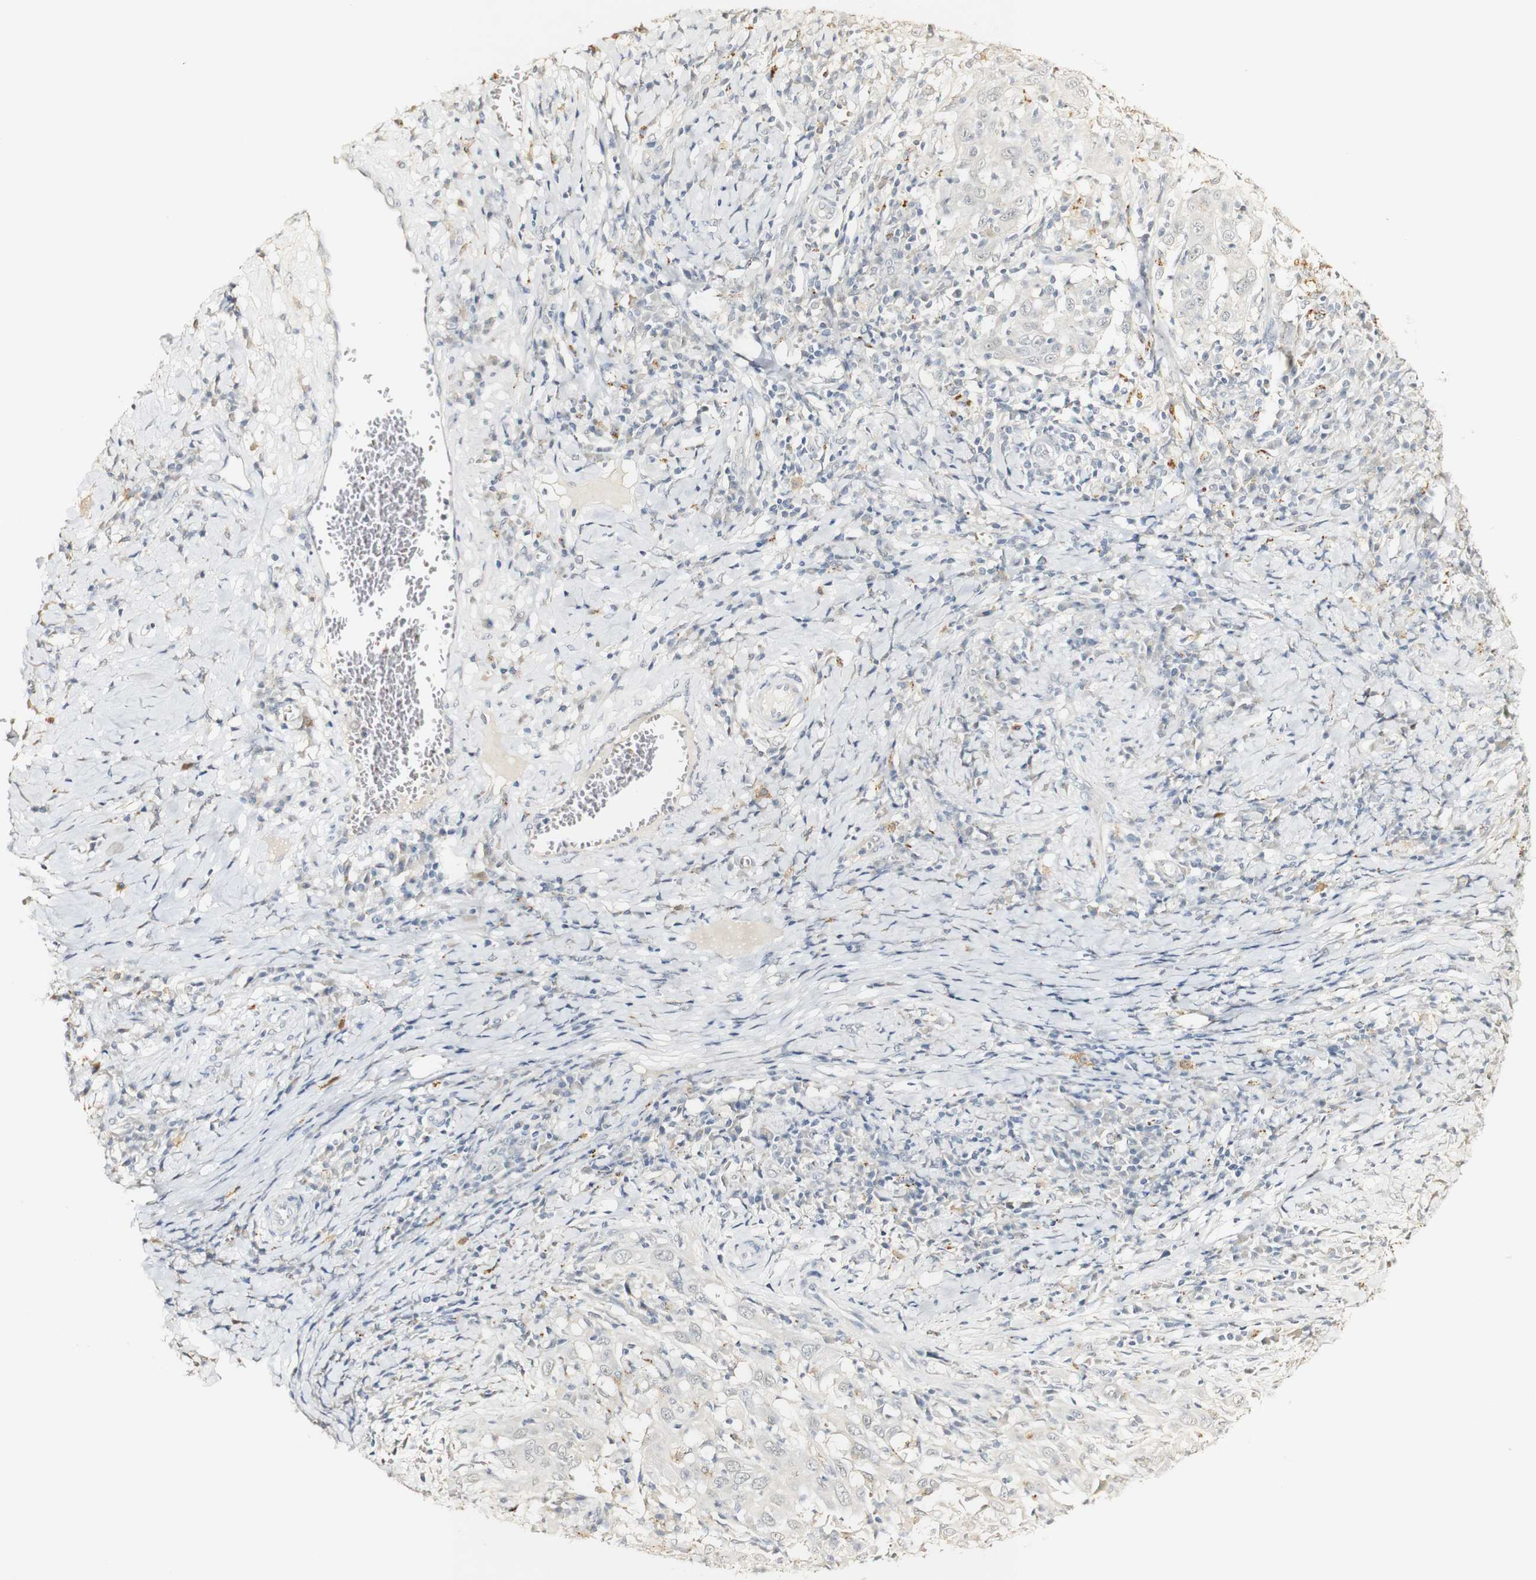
{"staining": {"intensity": "negative", "quantity": "none", "location": "none"}, "tissue": "cervical cancer", "cell_type": "Tumor cells", "image_type": "cancer", "snomed": [{"axis": "morphology", "description": "Squamous cell carcinoma, NOS"}, {"axis": "topography", "description": "Cervix"}], "caption": "Cervical cancer (squamous cell carcinoma) was stained to show a protein in brown. There is no significant positivity in tumor cells.", "gene": "SYT7", "patient": {"sex": "female", "age": 46}}